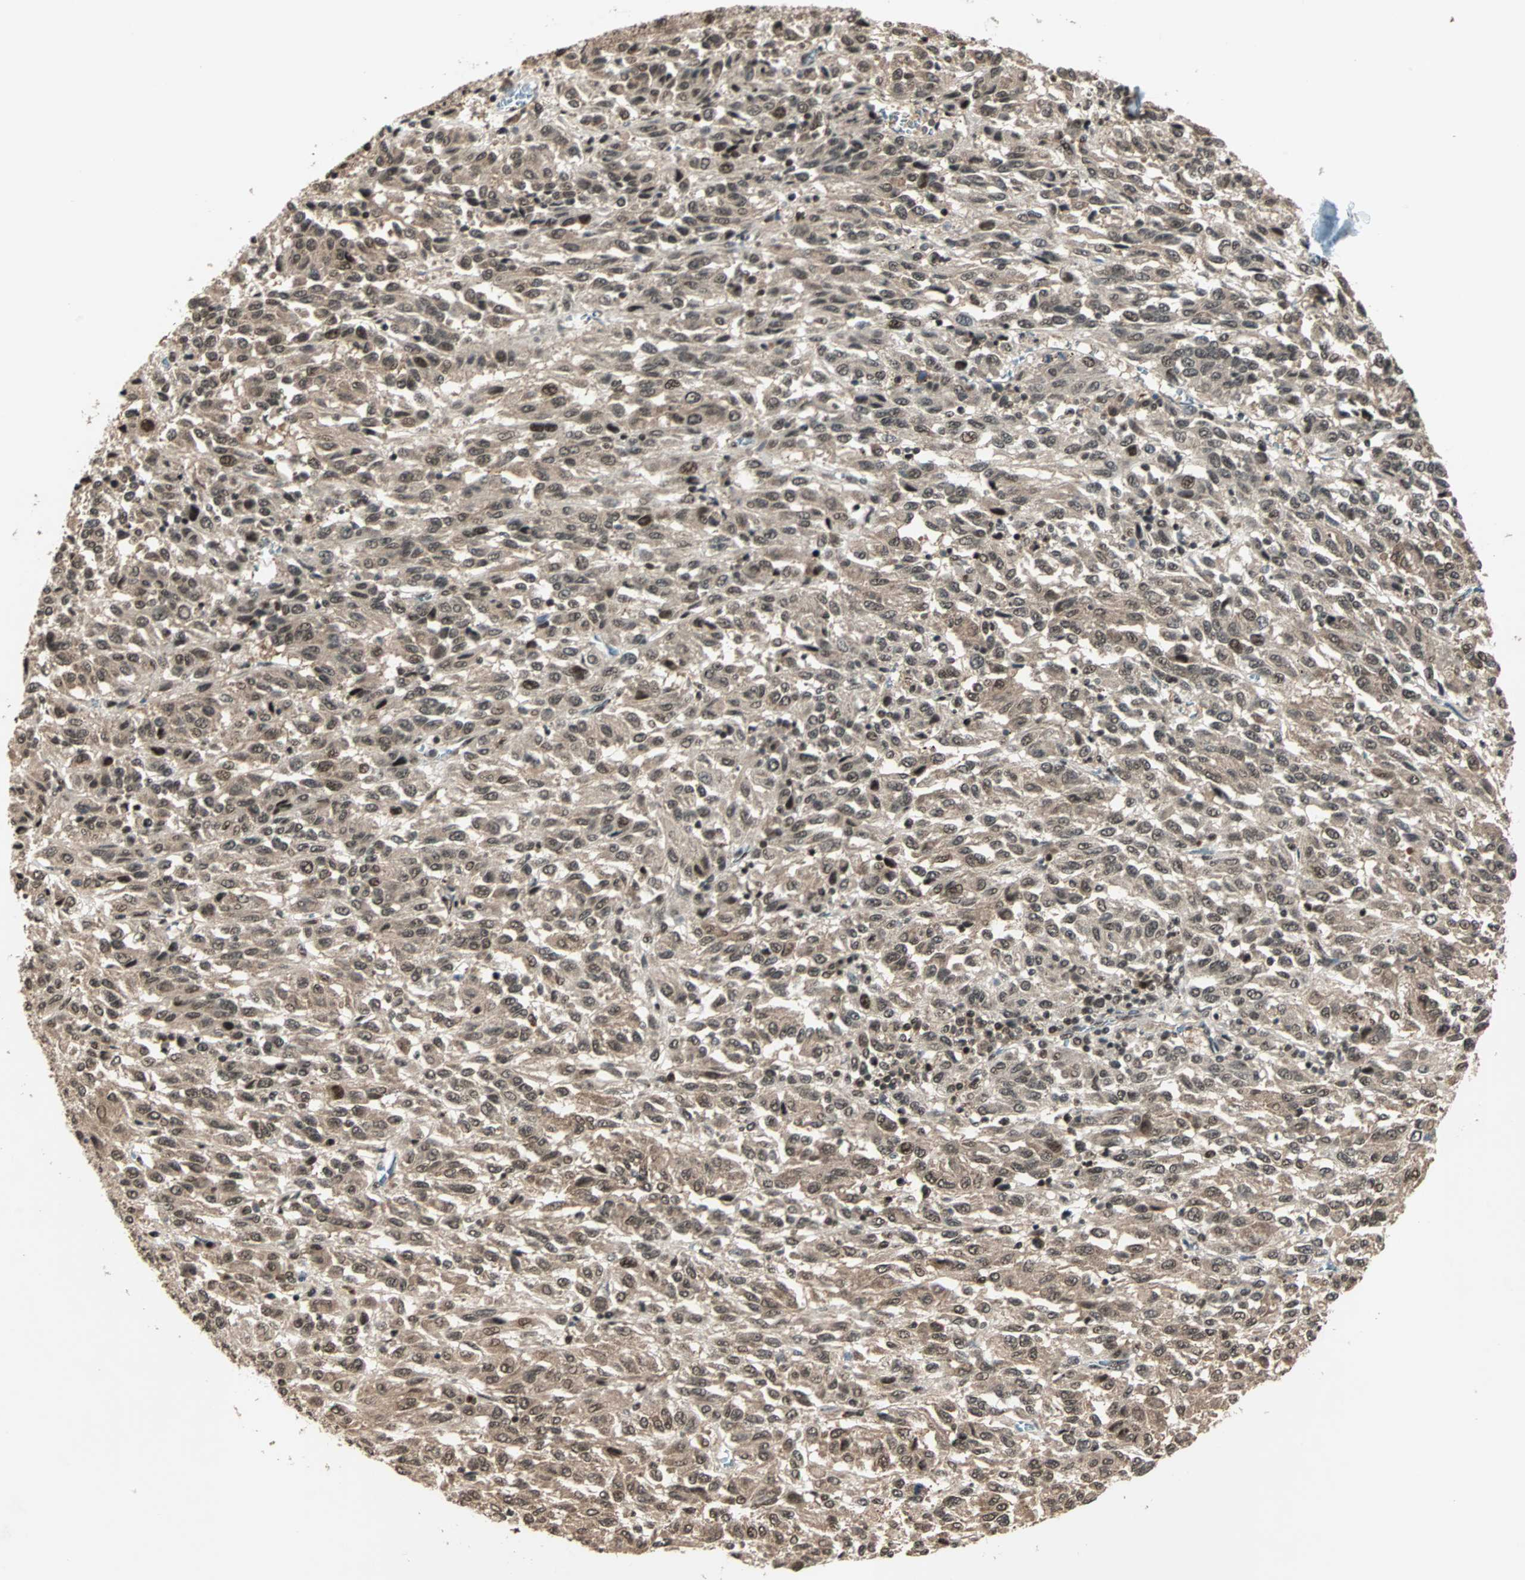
{"staining": {"intensity": "moderate", "quantity": ">75%", "location": "cytoplasmic/membranous,nuclear"}, "tissue": "melanoma", "cell_type": "Tumor cells", "image_type": "cancer", "snomed": [{"axis": "morphology", "description": "Malignant melanoma, Metastatic site"}, {"axis": "topography", "description": "Lung"}], "caption": "Brown immunohistochemical staining in human melanoma exhibits moderate cytoplasmic/membranous and nuclear expression in about >75% of tumor cells.", "gene": "ZNF44", "patient": {"sex": "male", "age": 64}}